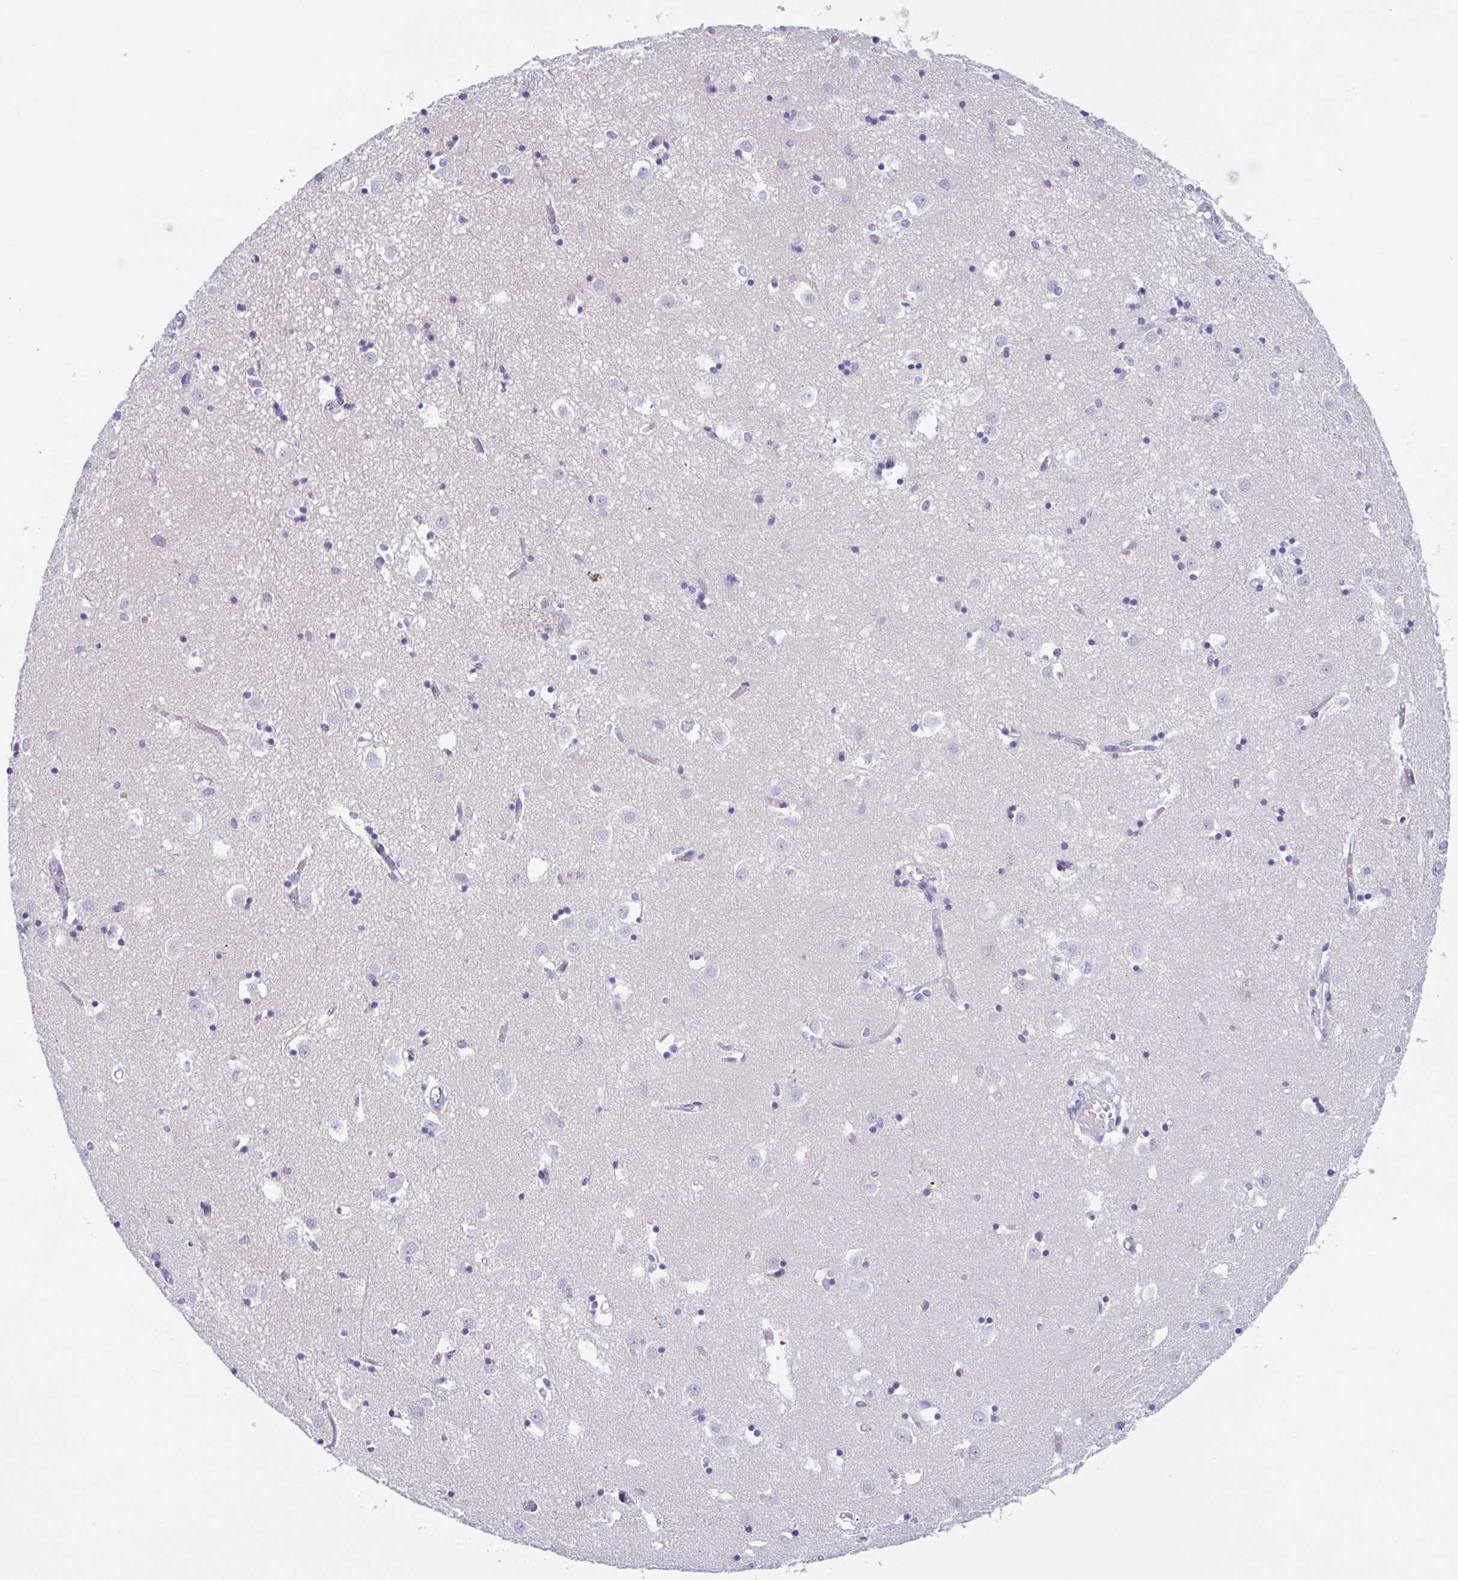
{"staining": {"intensity": "negative", "quantity": "none", "location": "none"}, "tissue": "caudate", "cell_type": "Glial cells", "image_type": "normal", "snomed": [{"axis": "morphology", "description": "Normal tissue, NOS"}, {"axis": "topography", "description": "Lateral ventricle wall"}], "caption": "There is no significant positivity in glial cells of caudate. (Stains: DAB (3,3'-diaminobenzidine) immunohistochemistry with hematoxylin counter stain, Microscopy: brightfield microscopy at high magnification).", "gene": "OR6N2", "patient": {"sex": "male", "age": 70}}